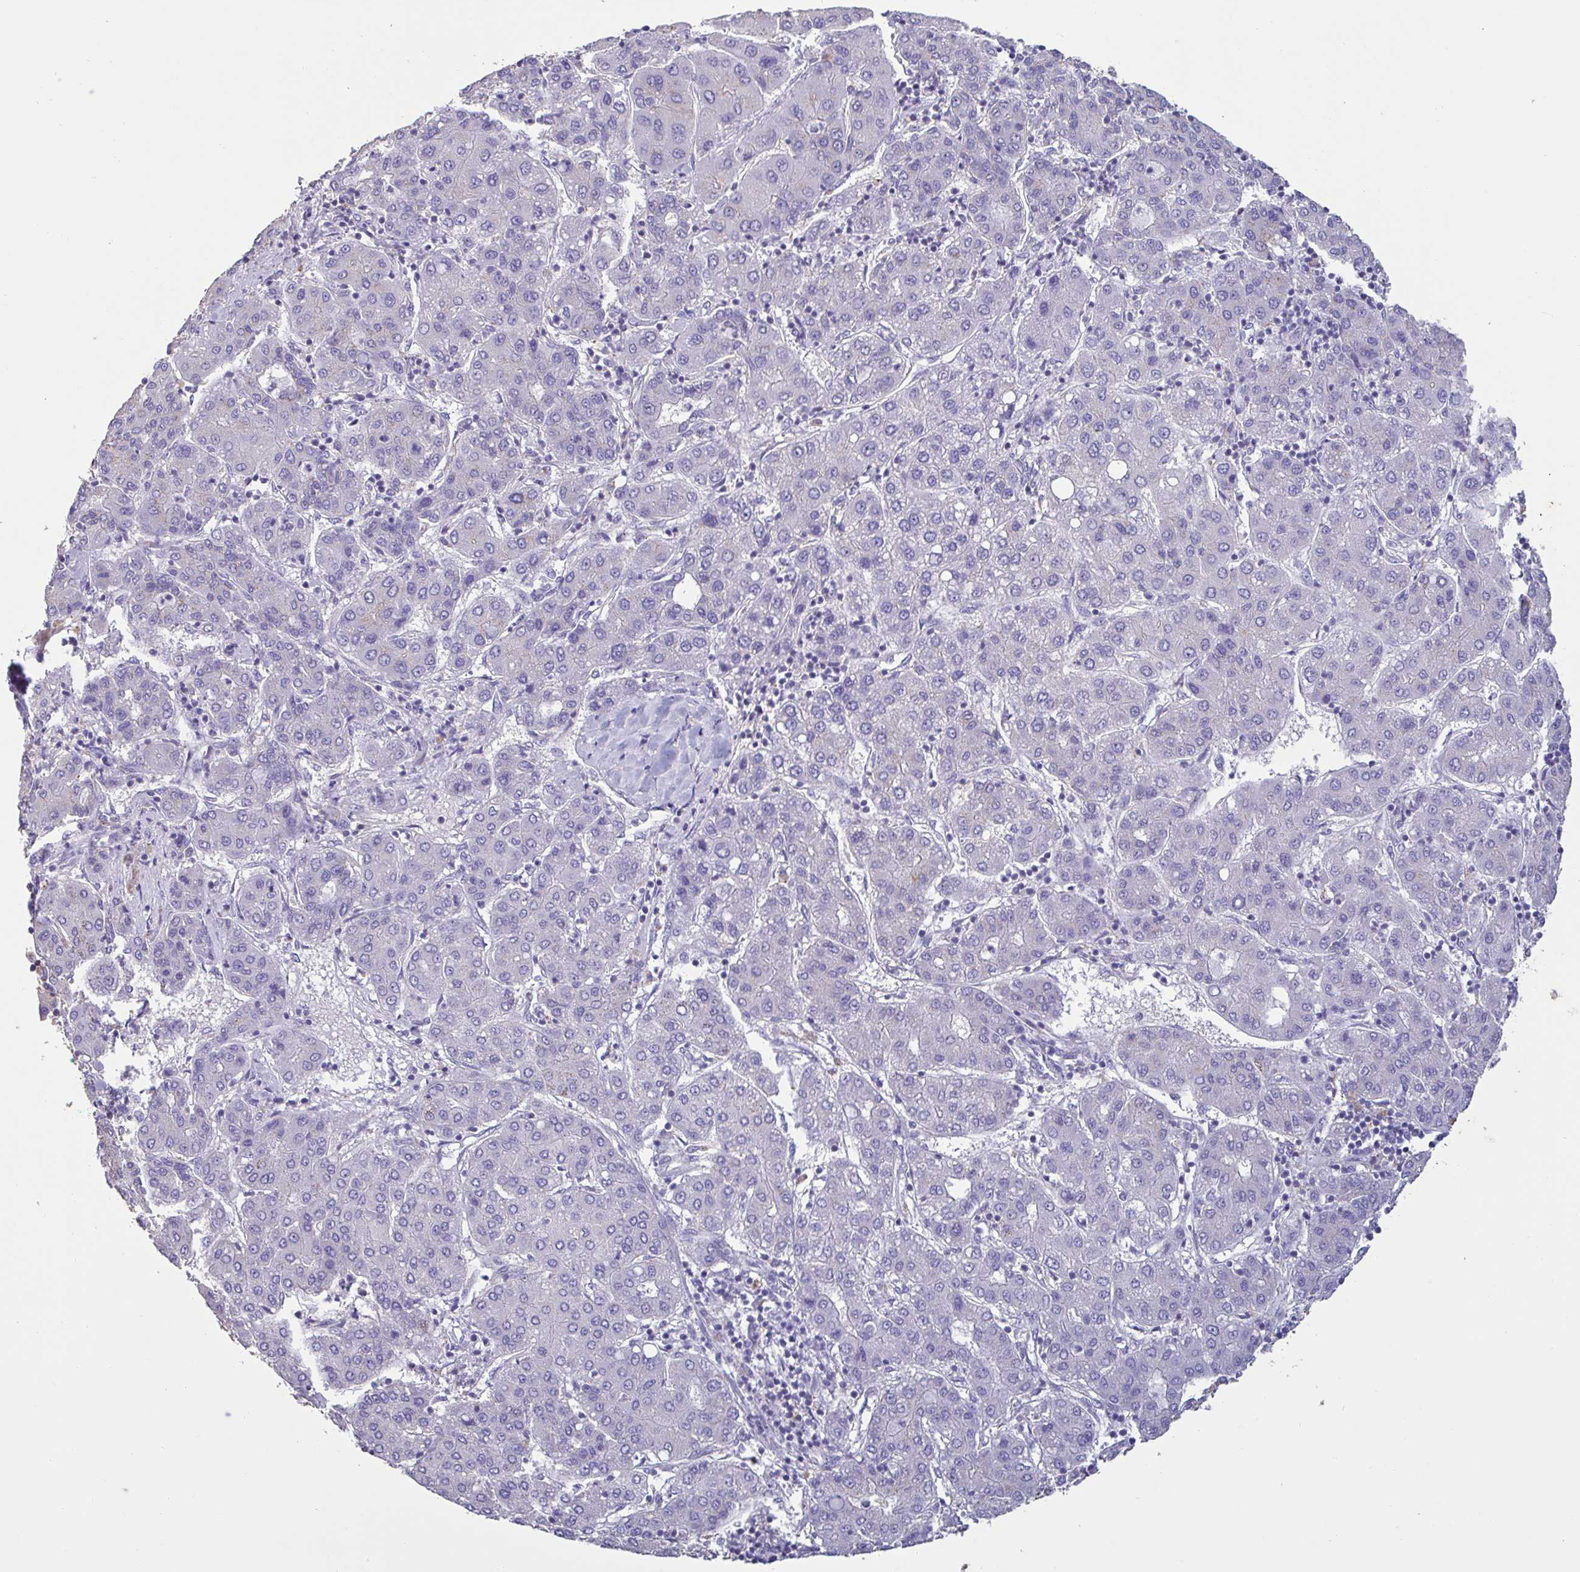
{"staining": {"intensity": "negative", "quantity": "none", "location": "none"}, "tissue": "liver cancer", "cell_type": "Tumor cells", "image_type": "cancer", "snomed": [{"axis": "morphology", "description": "Carcinoma, Hepatocellular, NOS"}, {"axis": "topography", "description": "Liver"}], "caption": "This is an immunohistochemistry photomicrograph of human liver hepatocellular carcinoma. There is no staining in tumor cells.", "gene": "CHMP5", "patient": {"sex": "male", "age": 65}}